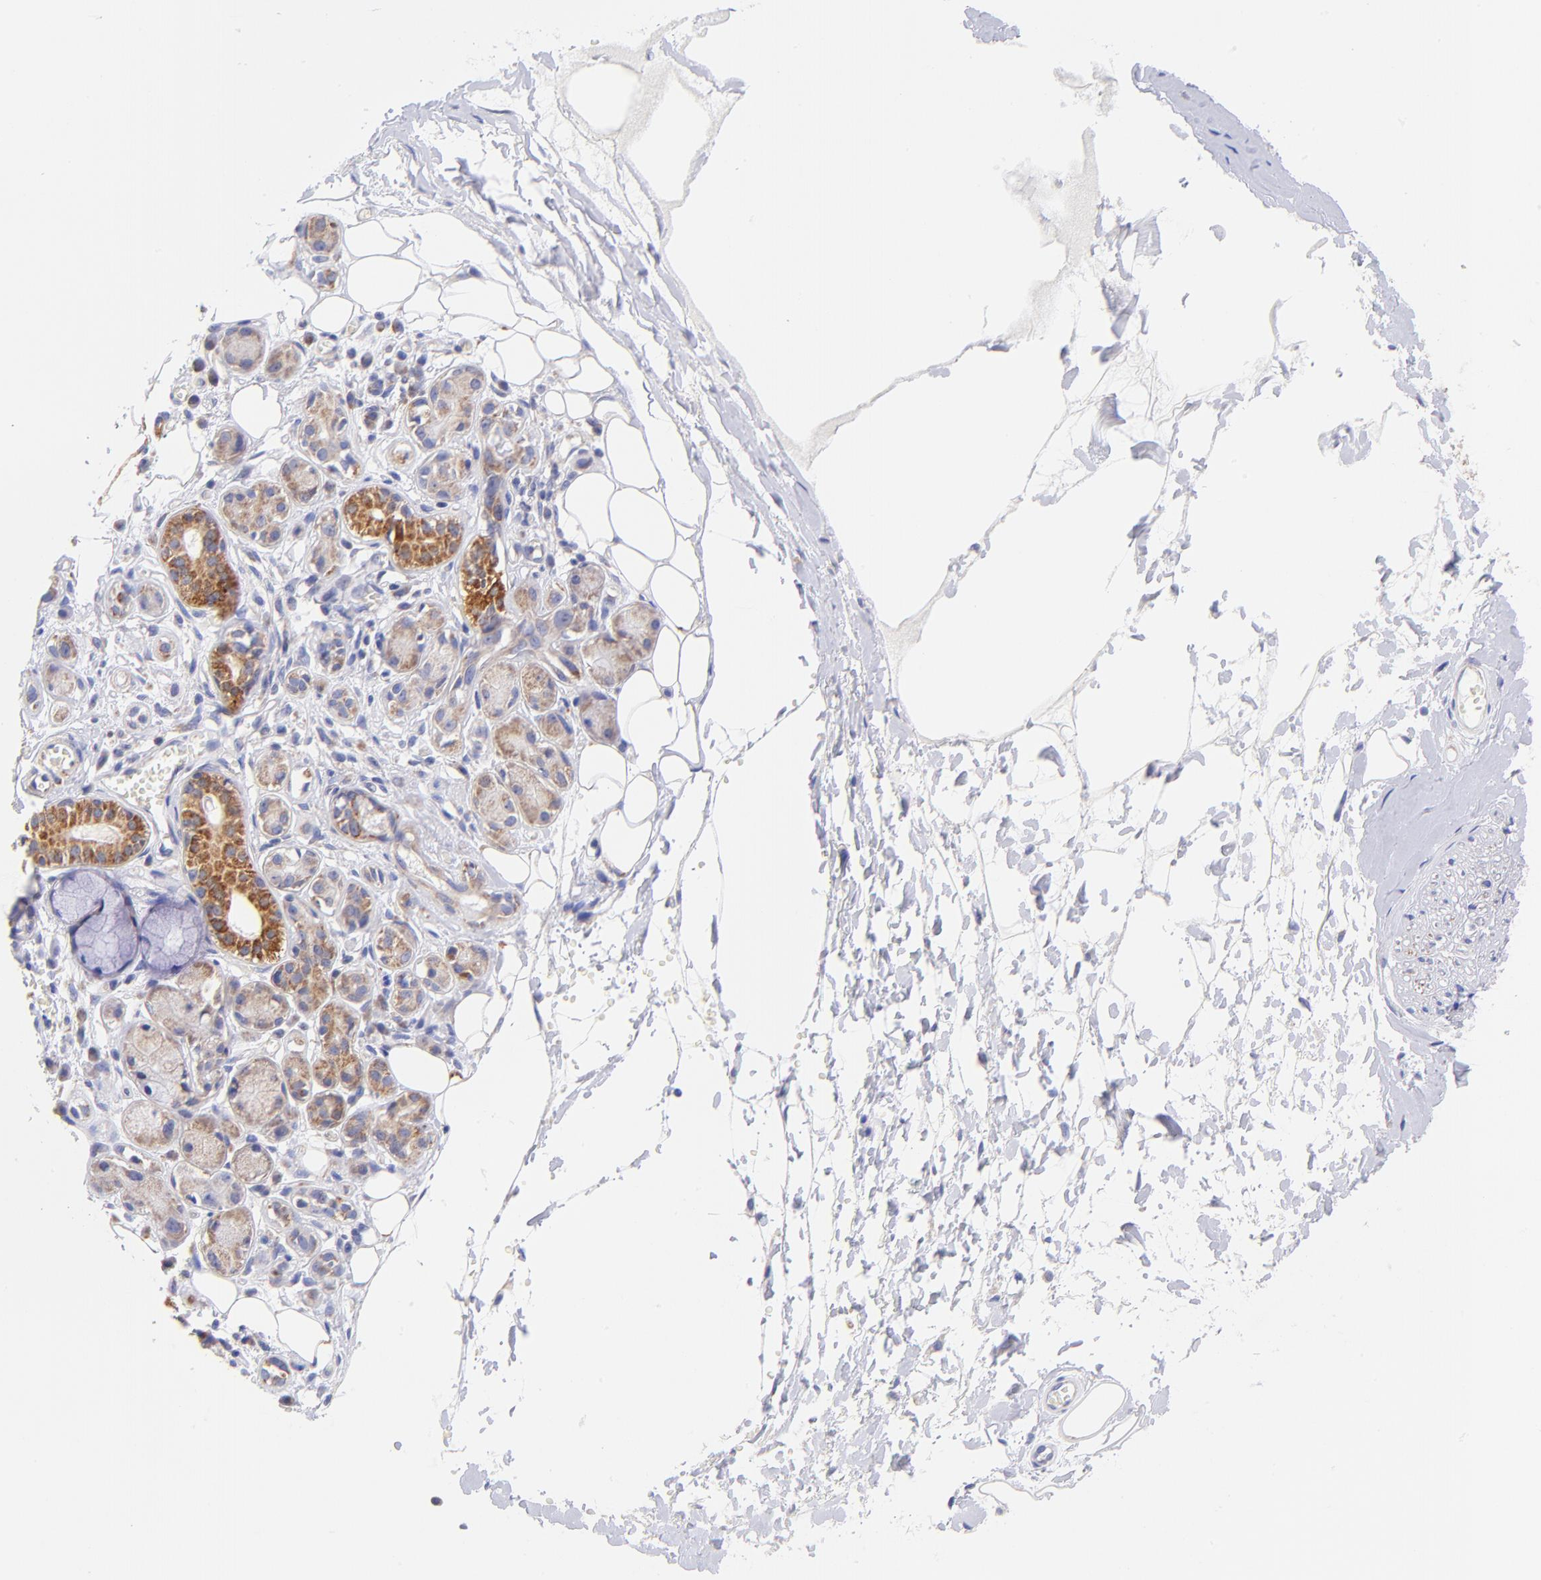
{"staining": {"intensity": "negative", "quantity": "none", "location": "none"}, "tissue": "adipose tissue", "cell_type": "Adipocytes", "image_type": "normal", "snomed": [{"axis": "morphology", "description": "Normal tissue, NOS"}, {"axis": "morphology", "description": "Inflammation, NOS"}, {"axis": "topography", "description": "Salivary gland"}, {"axis": "topography", "description": "Peripheral nerve tissue"}], "caption": "This is a image of immunohistochemistry (IHC) staining of benign adipose tissue, which shows no staining in adipocytes. (DAB (3,3'-diaminobenzidine) immunohistochemistry visualized using brightfield microscopy, high magnification).", "gene": "NDUFB7", "patient": {"sex": "female", "age": 75}}